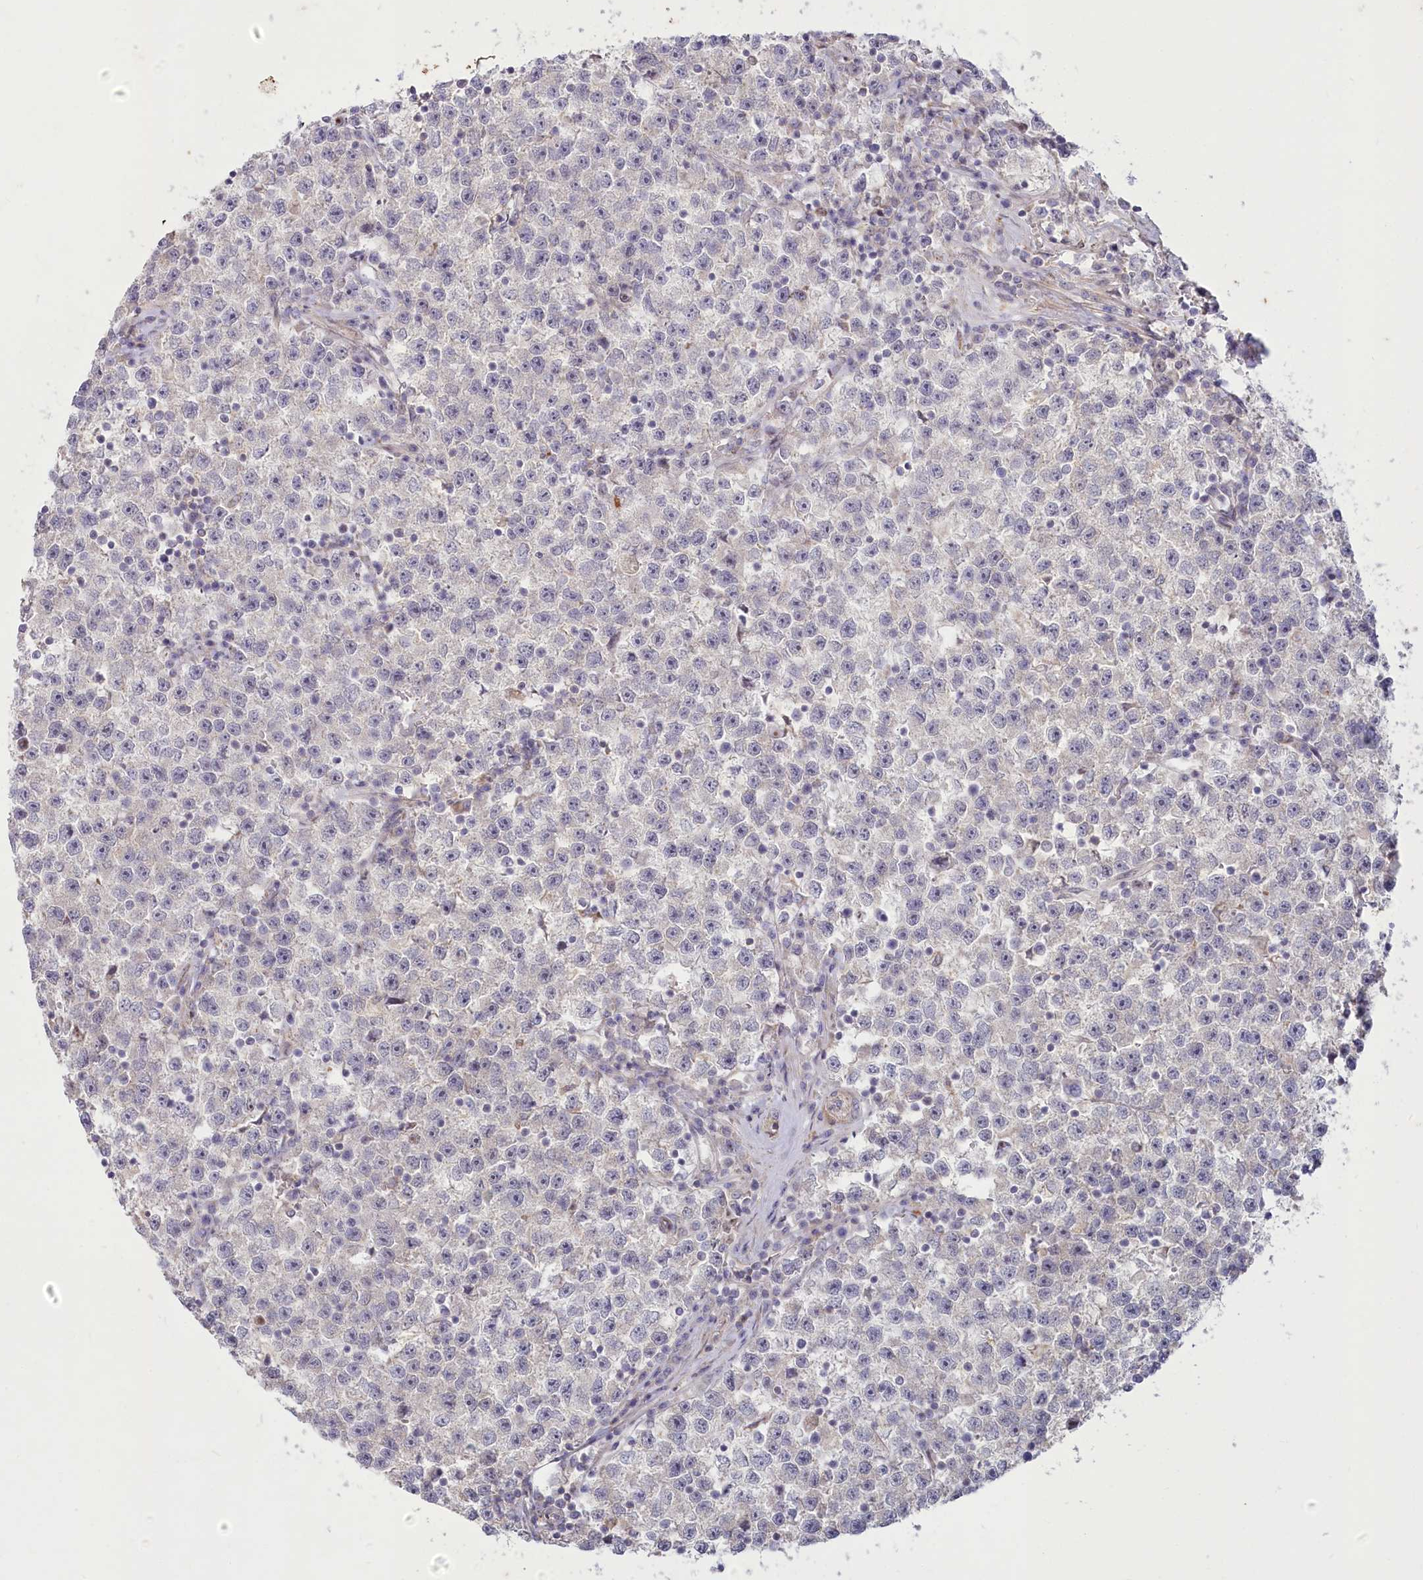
{"staining": {"intensity": "negative", "quantity": "none", "location": "none"}, "tissue": "testis cancer", "cell_type": "Tumor cells", "image_type": "cancer", "snomed": [{"axis": "morphology", "description": "Seminoma, NOS"}, {"axis": "topography", "description": "Testis"}], "caption": "The histopathology image shows no significant expression in tumor cells of seminoma (testis).", "gene": "MTG1", "patient": {"sex": "male", "age": 22}}